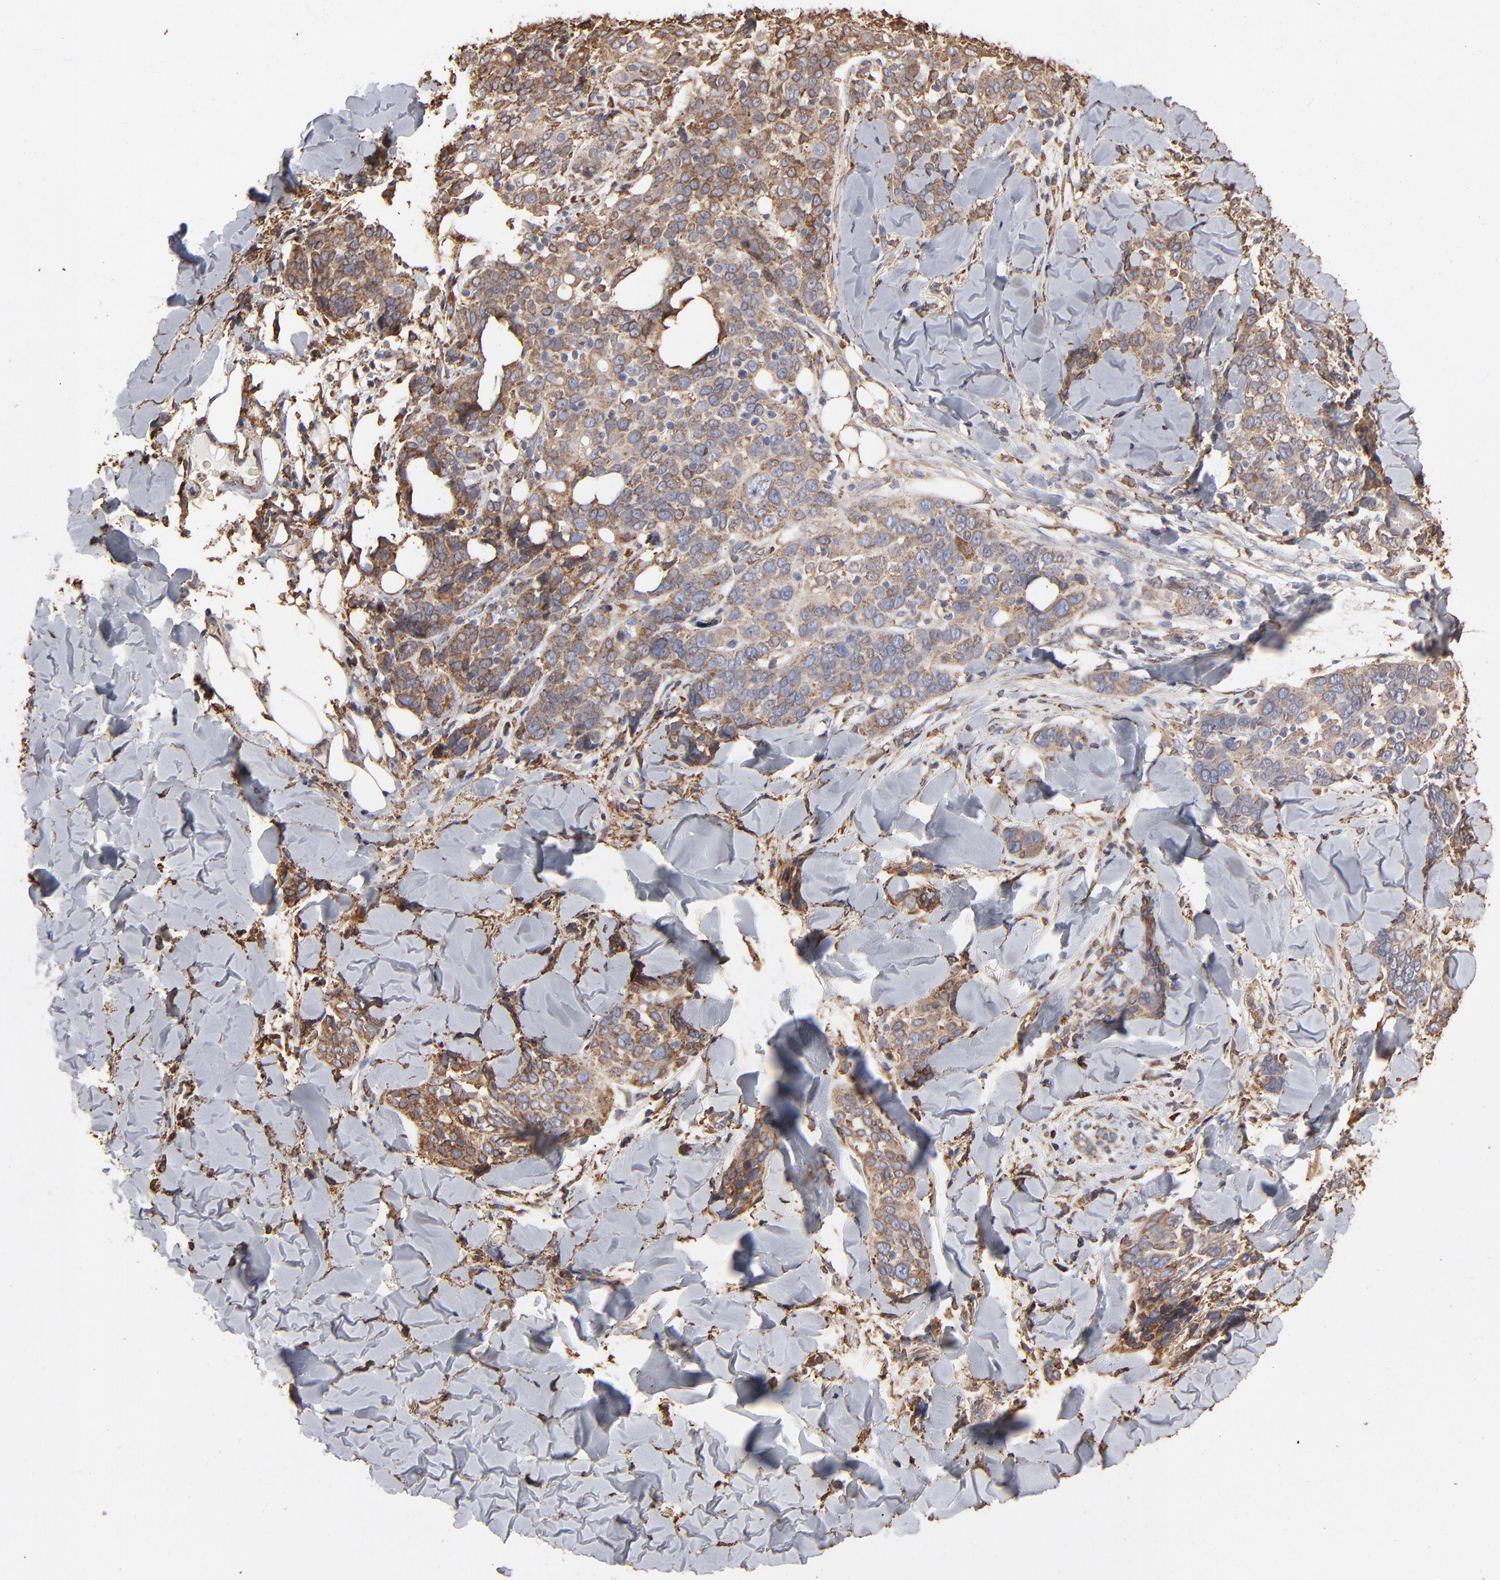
{"staining": {"intensity": "weak", "quantity": "25%-75%", "location": "cytoplasmic/membranous"}, "tissue": "skin cancer", "cell_type": "Tumor cells", "image_type": "cancer", "snomed": [{"axis": "morphology", "description": "Normal tissue, NOS"}, {"axis": "morphology", "description": "Squamous cell carcinoma, NOS"}, {"axis": "topography", "description": "Skin"}], "caption": "This histopathology image shows IHC staining of skin cancer, with low weak cytoplasmic/membranous expression in approximately 25%-75% of tumor cells.", "gene": "PDIA3", "patient": {"sex": "female", "age": 83}}